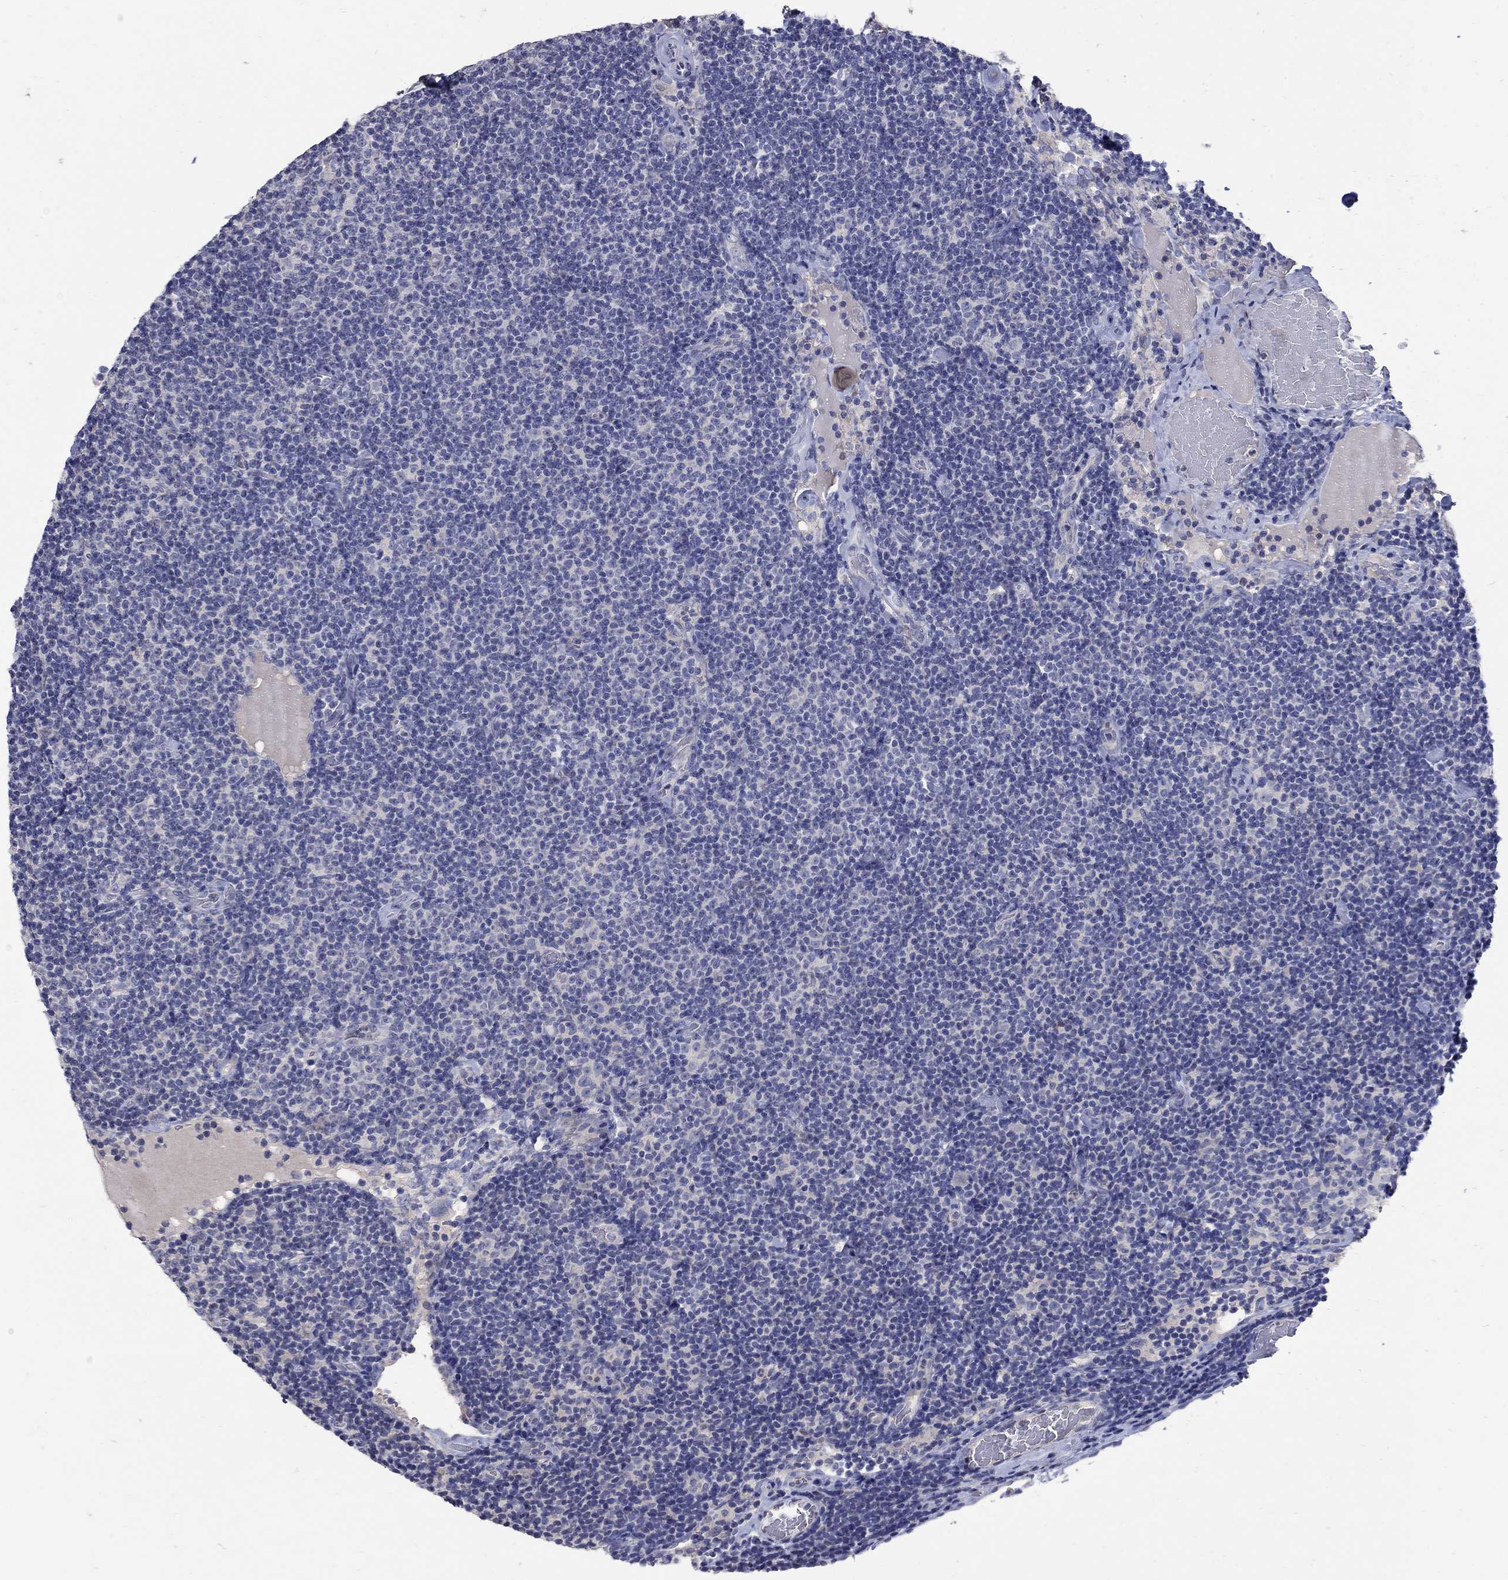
{"staining": {"intensity": "negative", "quantity": "none", "location": "none"}, "tissue": "lymphoma", "cell_type": "Tumor cells", "image_type": "cancer", "snomed": [{"axis": "morphology", "description": "Malignant lymphoma, non-Hodgkin's type, Low grade"}, {"axis": "topography", "description": "Lymph node"}], "caption": "A photomicrograph of lymphoma stained for a protein shows no brown staining in tumor cells. (Immunohistochemistry, brightfield microscopy, high magnification).", "gene": "CETN1", "patient": {"sex": "male", "age": 81}}